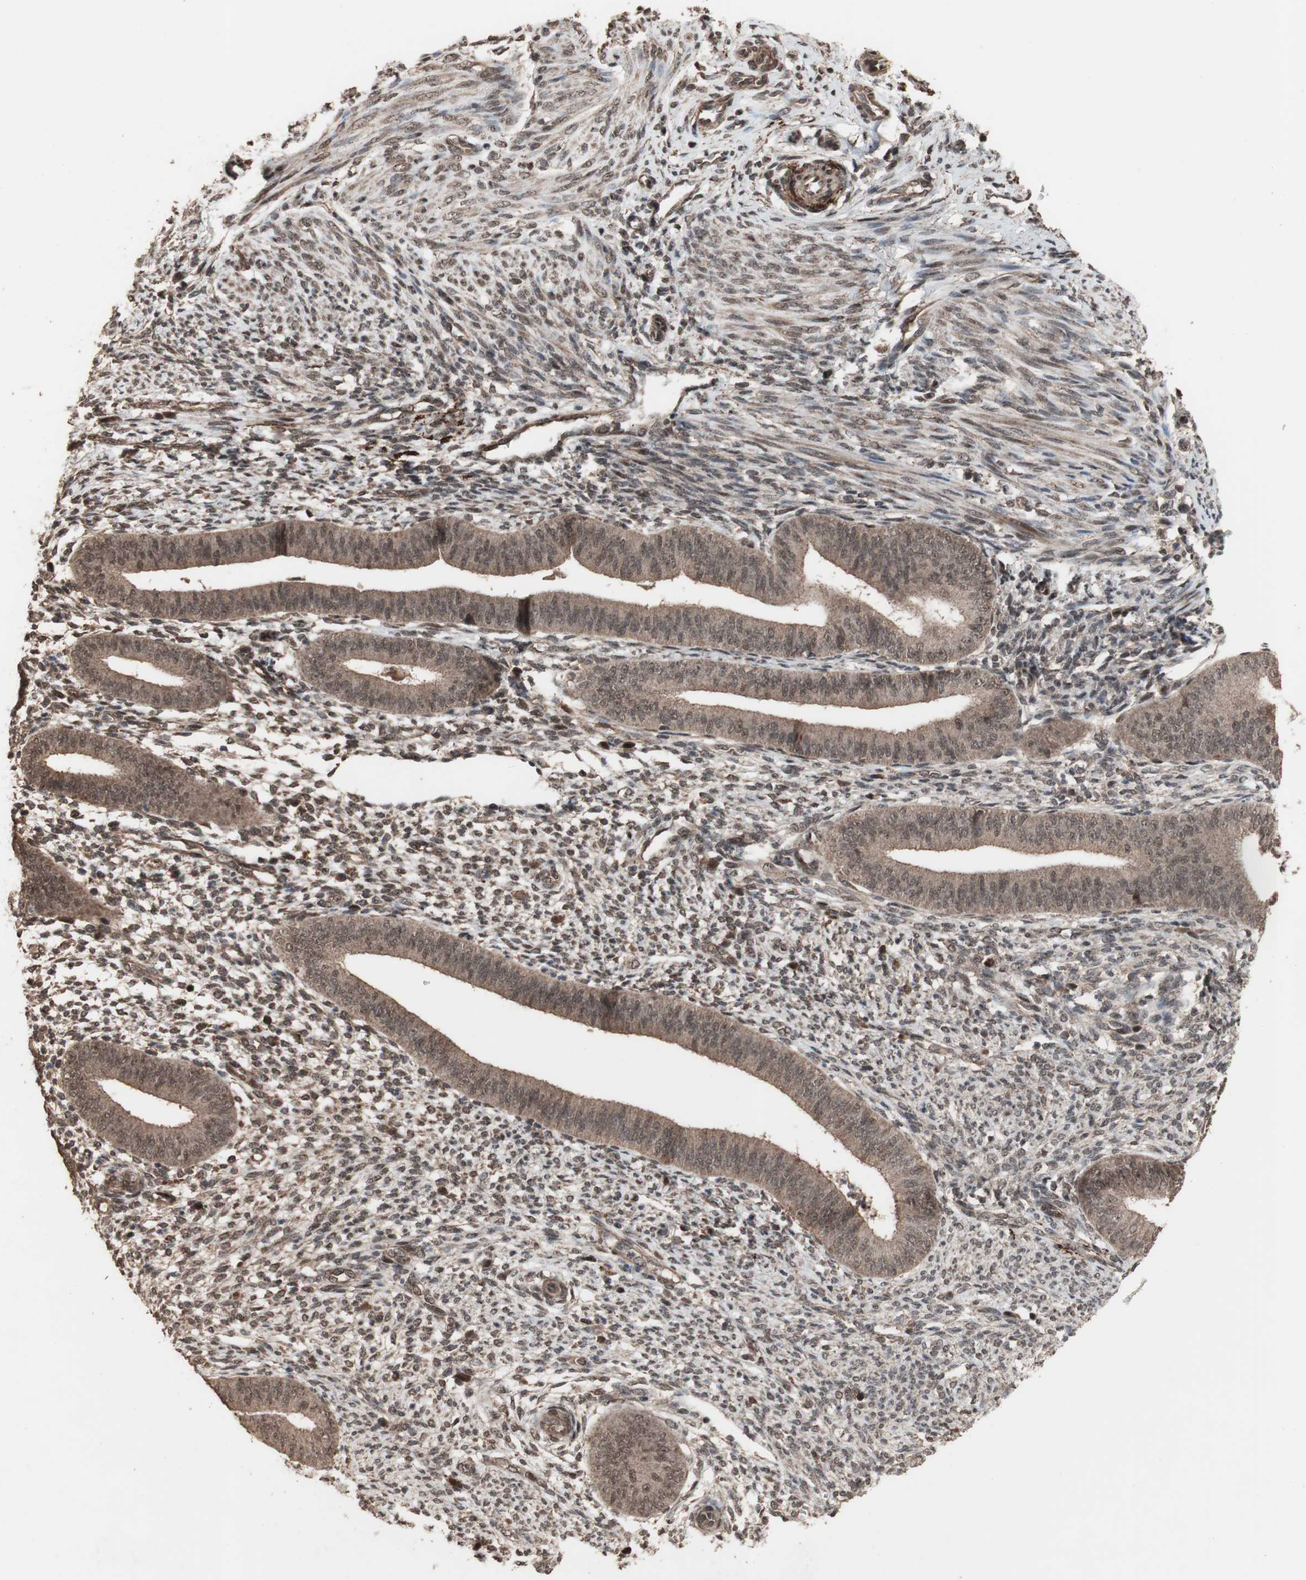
{"staining": {"intensity": "weak", "quantity": ">75%", "location": "cytoplasmic/membranous,nuclear"}, "tissue": "endometrium", "cell_type": "Cells in endometrial stroma", "image_type": "normal", "snomed": [{"axis": "morphology", "description": "Normal tissue, NOS"}, {"axis": "topography", "description": "Endometrium"}], "caption": "Immunohistochemistry histopathology image of normal endometrium stained for a protein (brown), which shows low levels of weak cytoplasmic/membranous,nuclear staining in about >75% of cells in endometrial stroma.", "gene": "KANSL1", "patient": {"sex": "female", "age": 35}}